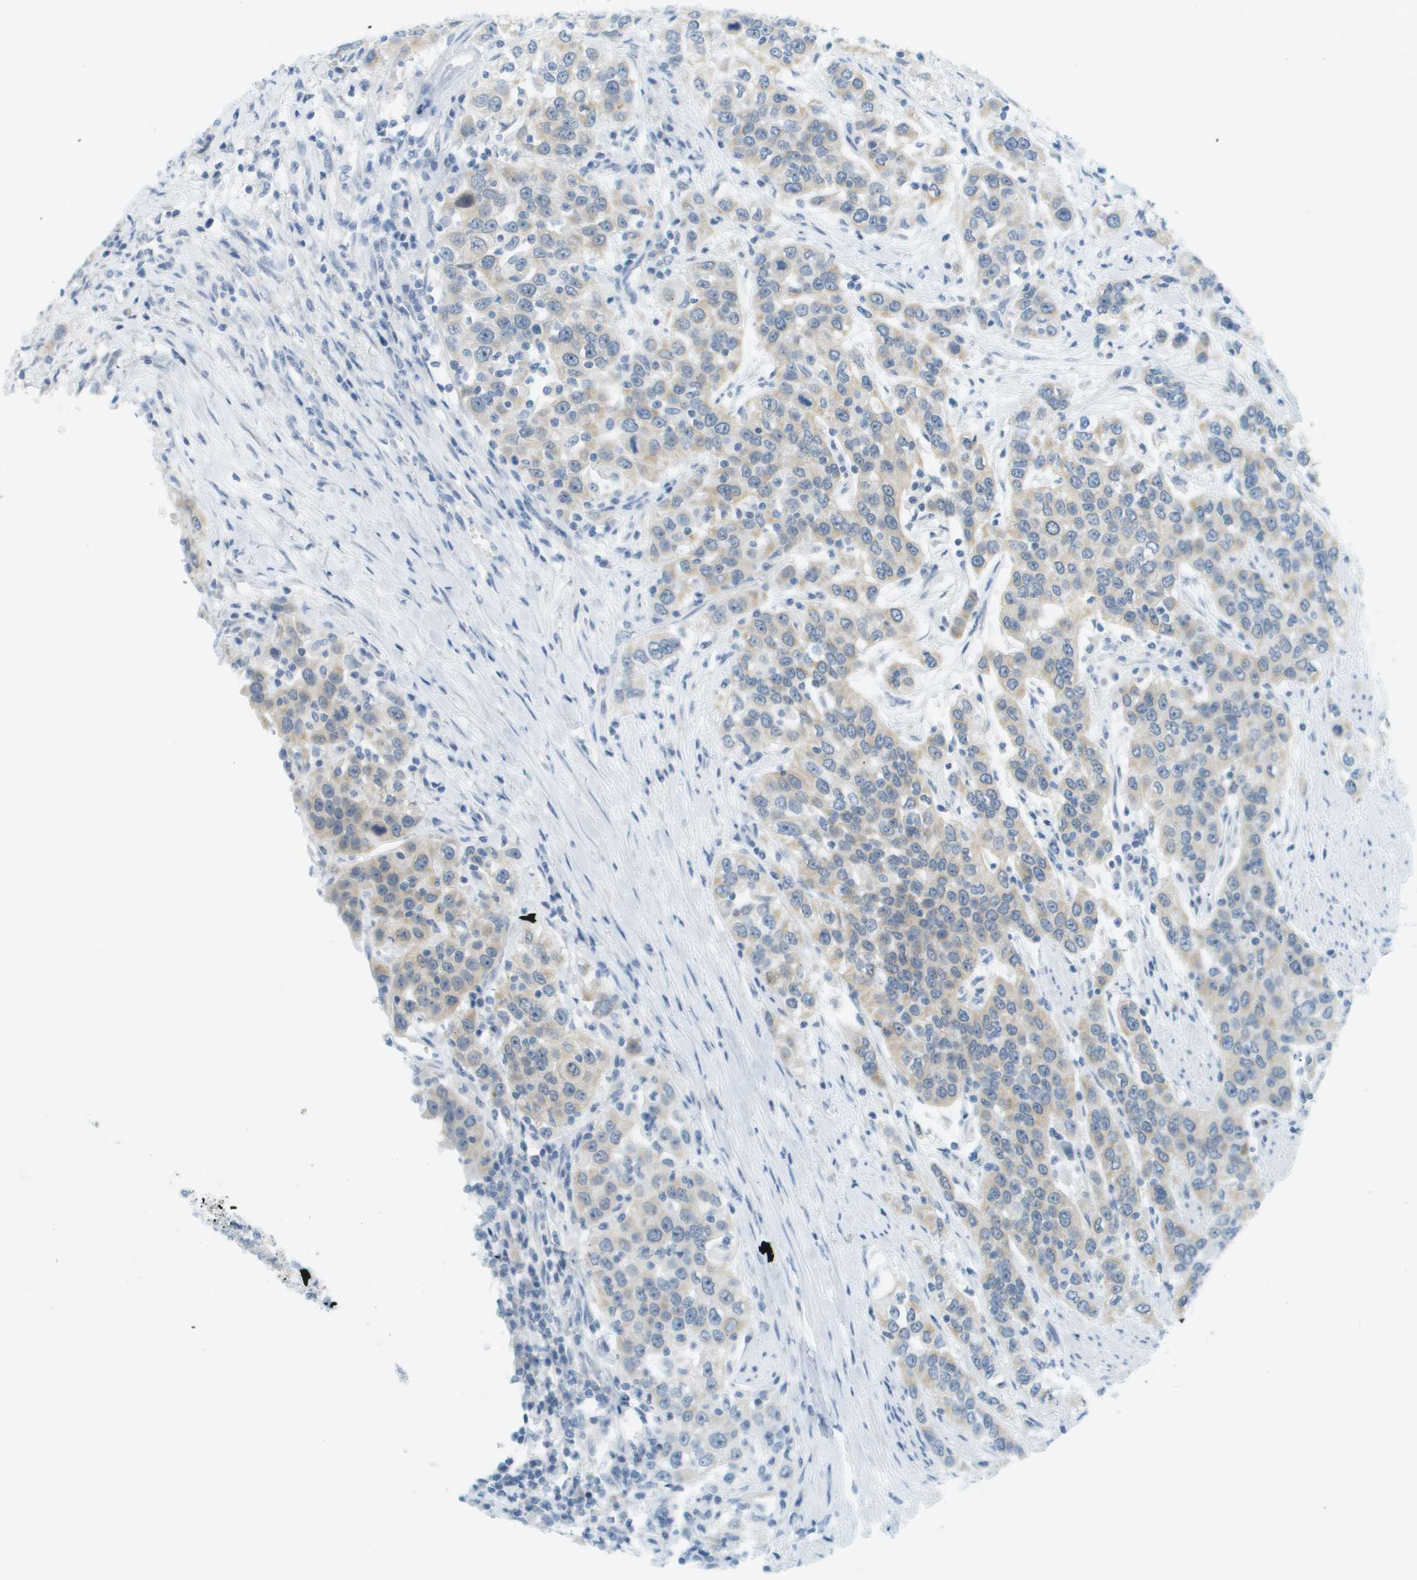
{"staining": {"intensity": "negative", "quantity": "none", "location": "none"}, "tissue": "urothelial cancer", "cell_type": "Tumor cells", "image_type": "cancer", "snomed": [{"axis": "morphology", "description": "Urothelial carcinoma, High grade"}, {"axis": "topography", "description": "Urinary bladder"}], "caption": "There is no significant expression in tumor cells of urothelial carcinoma (high-grade).", "gene": "SMYD5", "patient": {"sex": "female", "age": 80}}